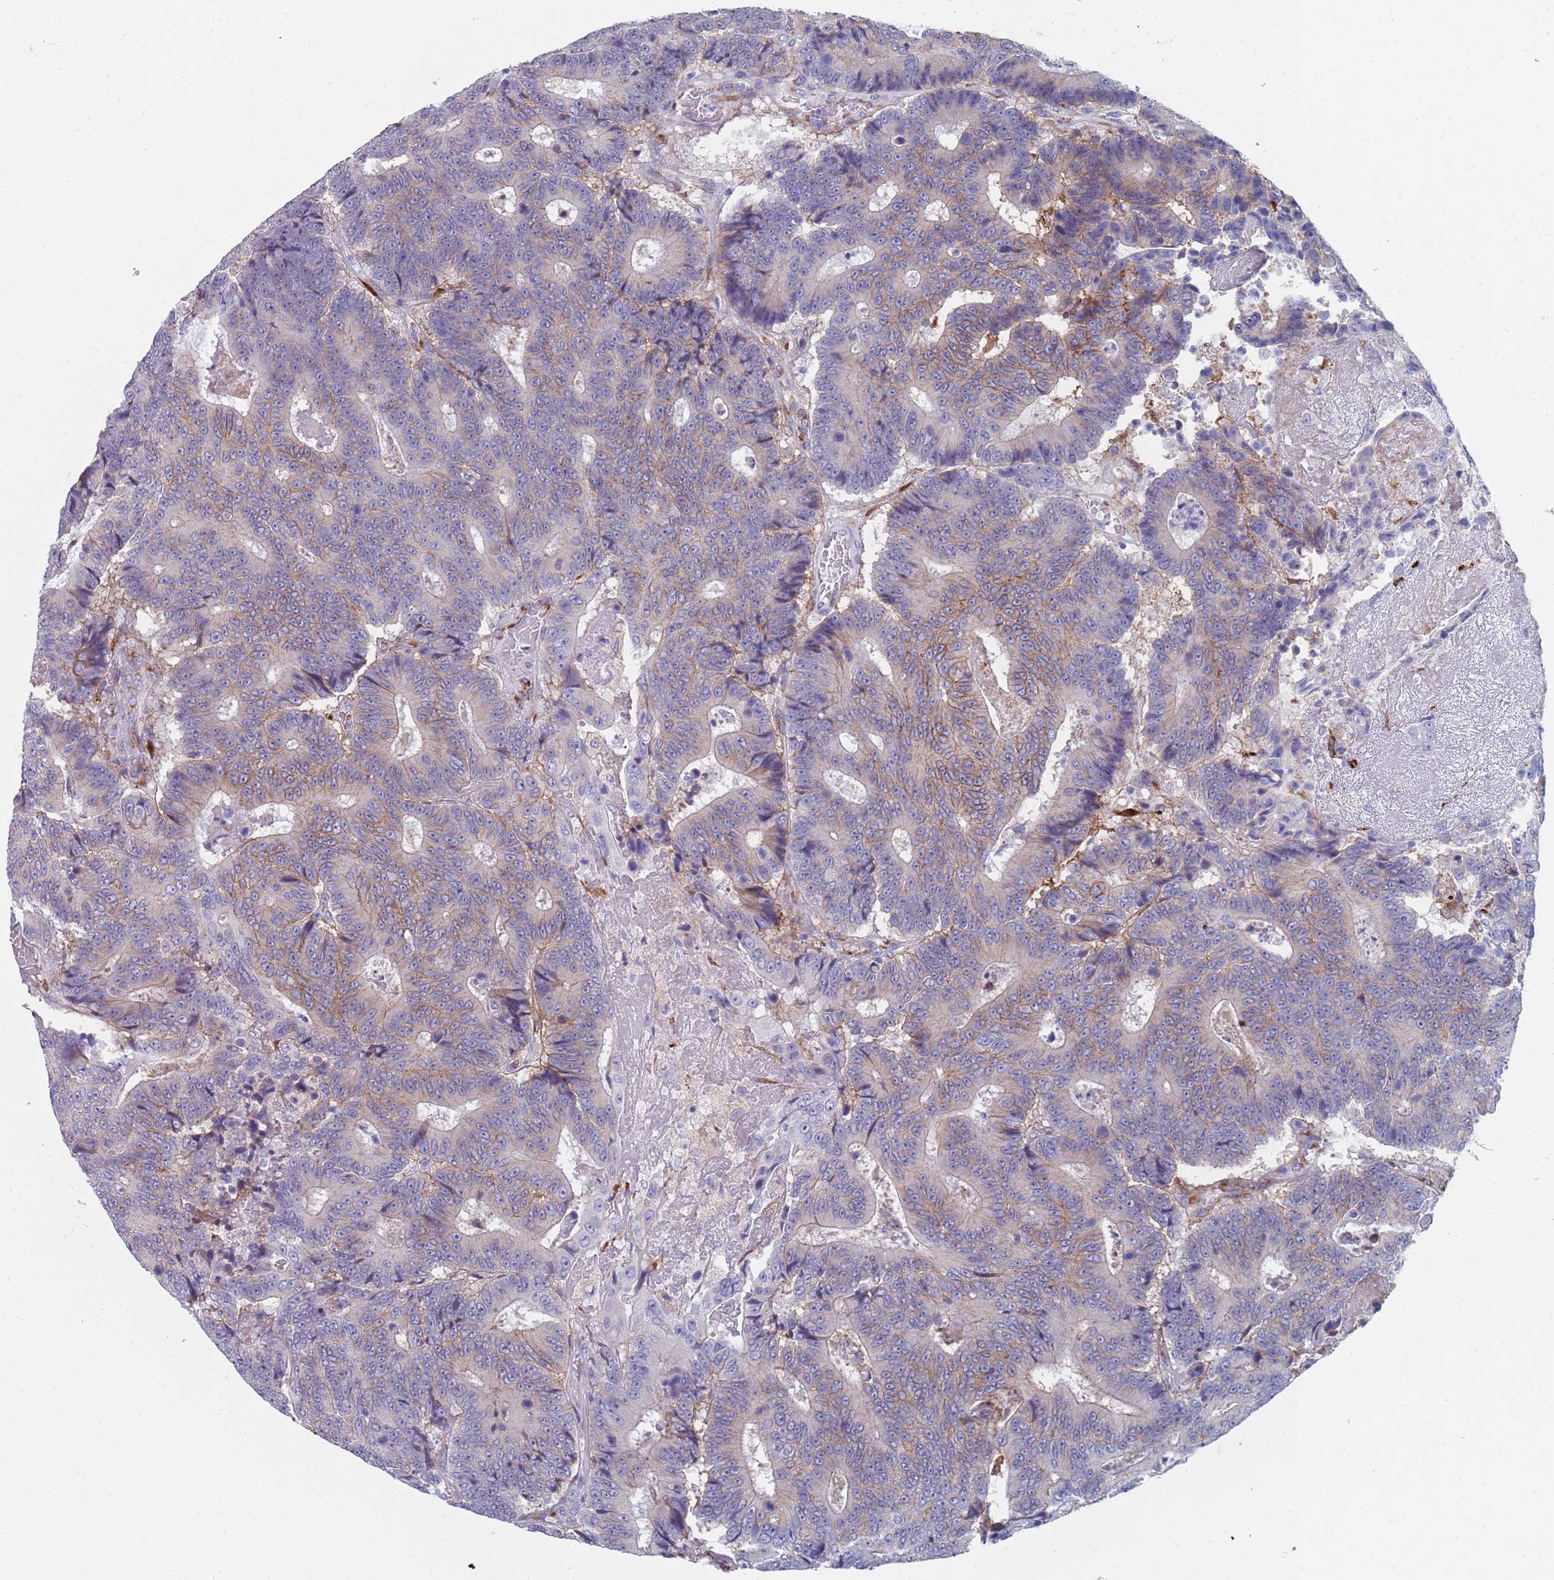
{"staining": {"intensity": "moderate", "quantity": "25%-75%", "location": "cytoplasmic/membranous"}, "tissue": "colorectal cancer", "cell_type": "Tumor cells", "image_type": "cancer", "snomed": [{"axis": "morphology", "description": "Adenocarcinoma, NOS"}, {"axis": "topography", "description": "Colon"}], "caption": "Approximately 25%-75% of tumor cells in adenocarcinoma (colorectal) reveal moderate cytoplasmic/membranous protein staining as visualized by brown immunohistochemical staining.", "gene": "PLOD1", "patient": {"sex": "male", "age": 83}}